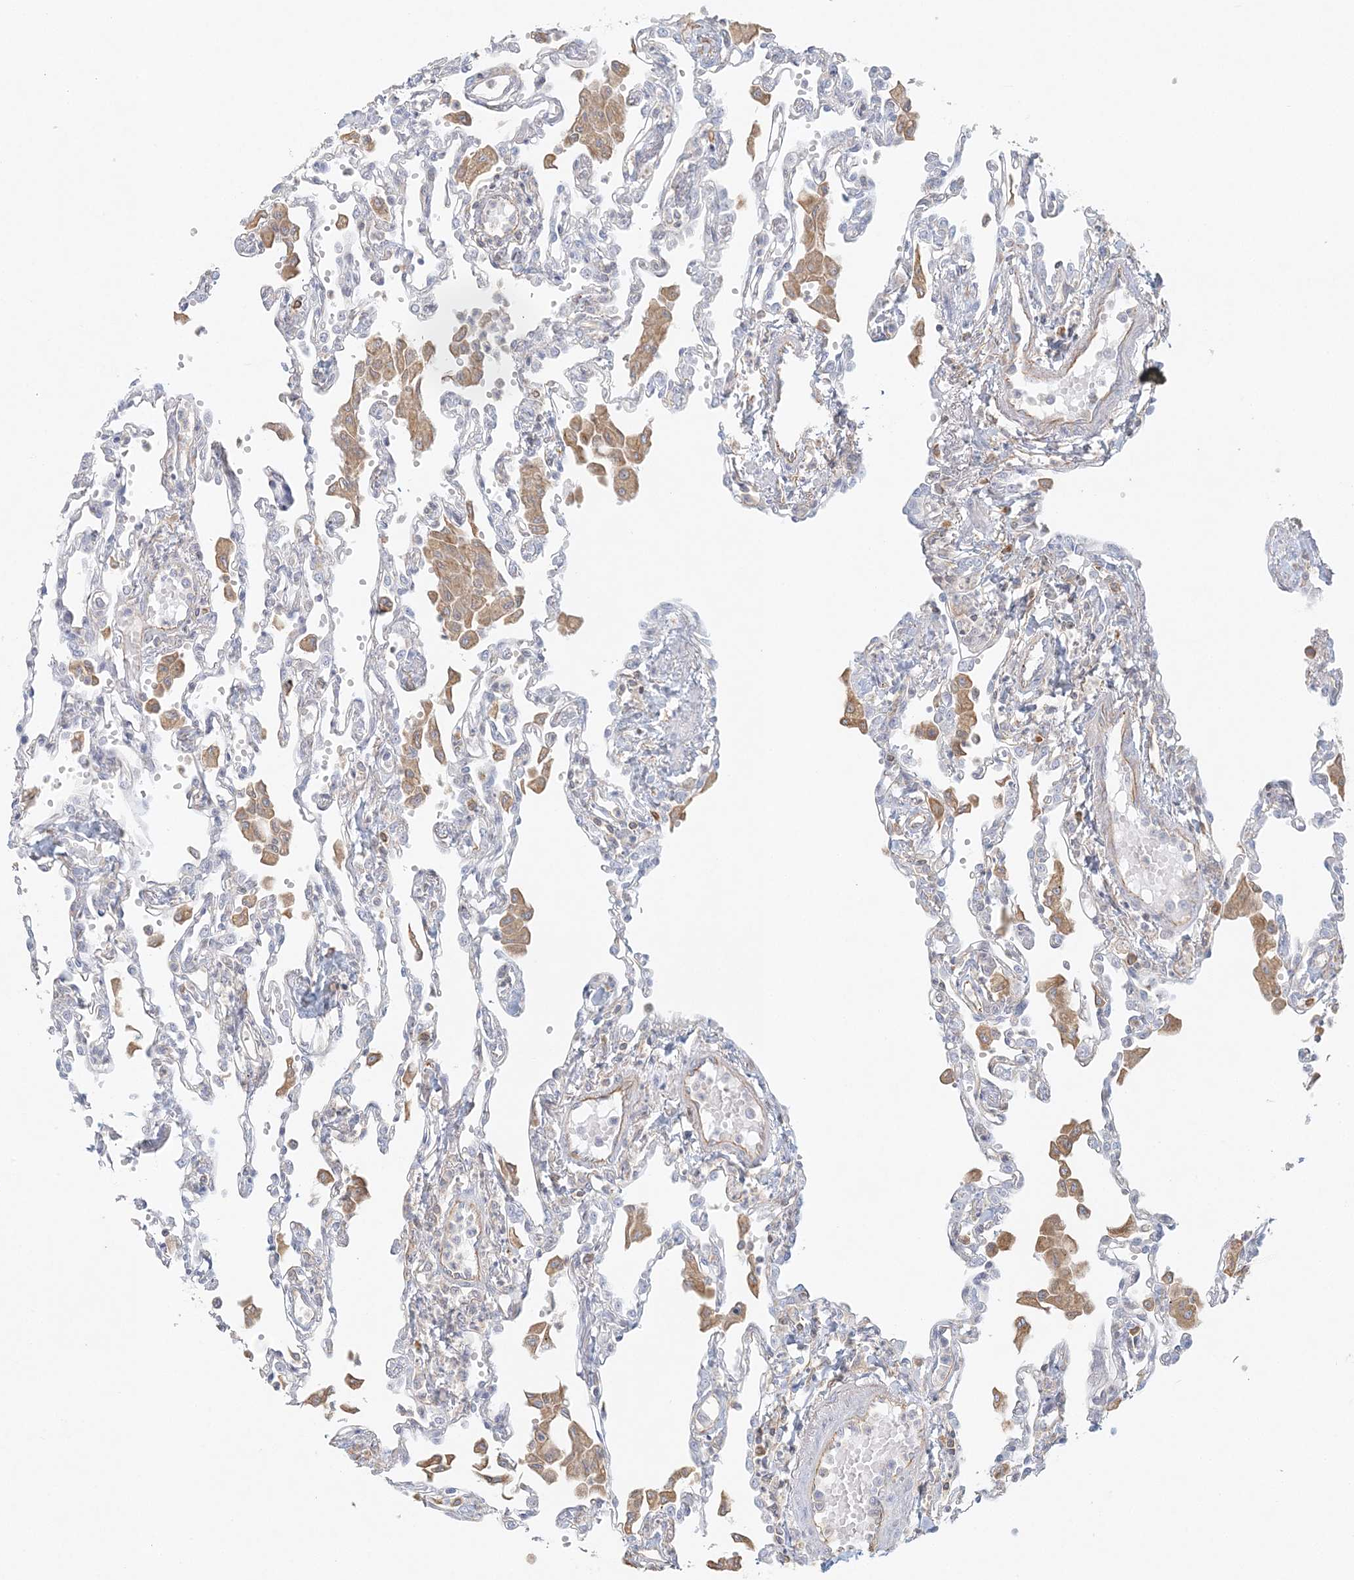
{"staining": {"intensity": "negative", "quantity": "none", "location": "none"}, "tissue": "lung", "cell_type": "Alveolar cells", "image_type": "normal", "snomed": [{"axis": "morphology", "description": "Normal tissue, NOS"}, {"axis": "topography", "description": "Bronchus"}, {"axis": "topography", "description": "Lung"}], "caption": "Image shows no significant protein staining in alveolar cells of normal lung. The staining is performed using DAB brown chromogen with nuclei counter-stained in using hematoxylin.", "gene": "DMRTB1", "patient": {"sex": "female", "age": 49}}